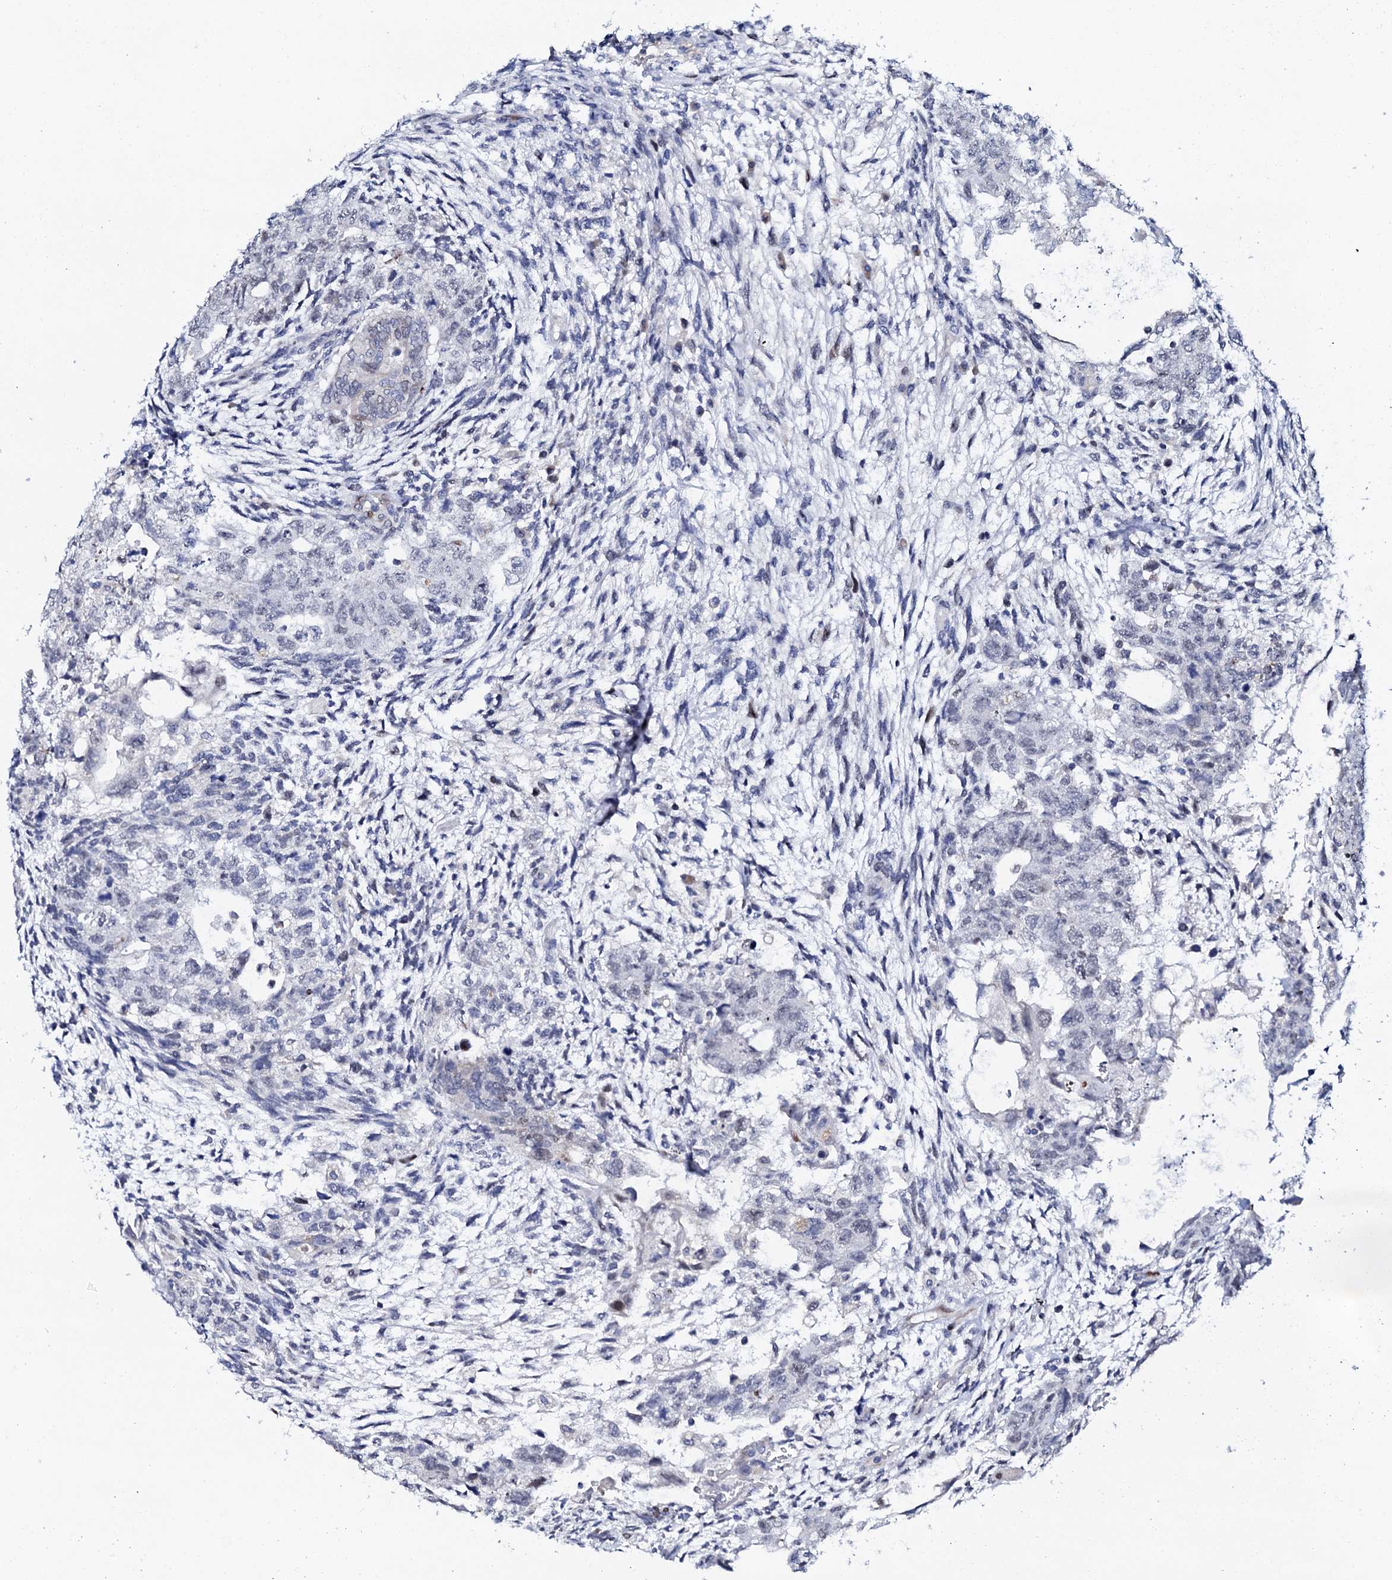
{"staining": {"intensity": "negative", "quantity": "none", "location": "none"}, "tissue": "testis cancer", "cell_type": "Tumor cells", "image_type": "cancer", "snomed": [{"axis": "morphology", "description": "Carcinoma, Embryonal, NOS"}, {"axis": "topography", "description": "Testis"}], "caption": "Tumor cells show no significant protein expression in testis embryonal carcinoma.", "gene": "NUDT13", "patient": {"sex": "male", "age": 36}}